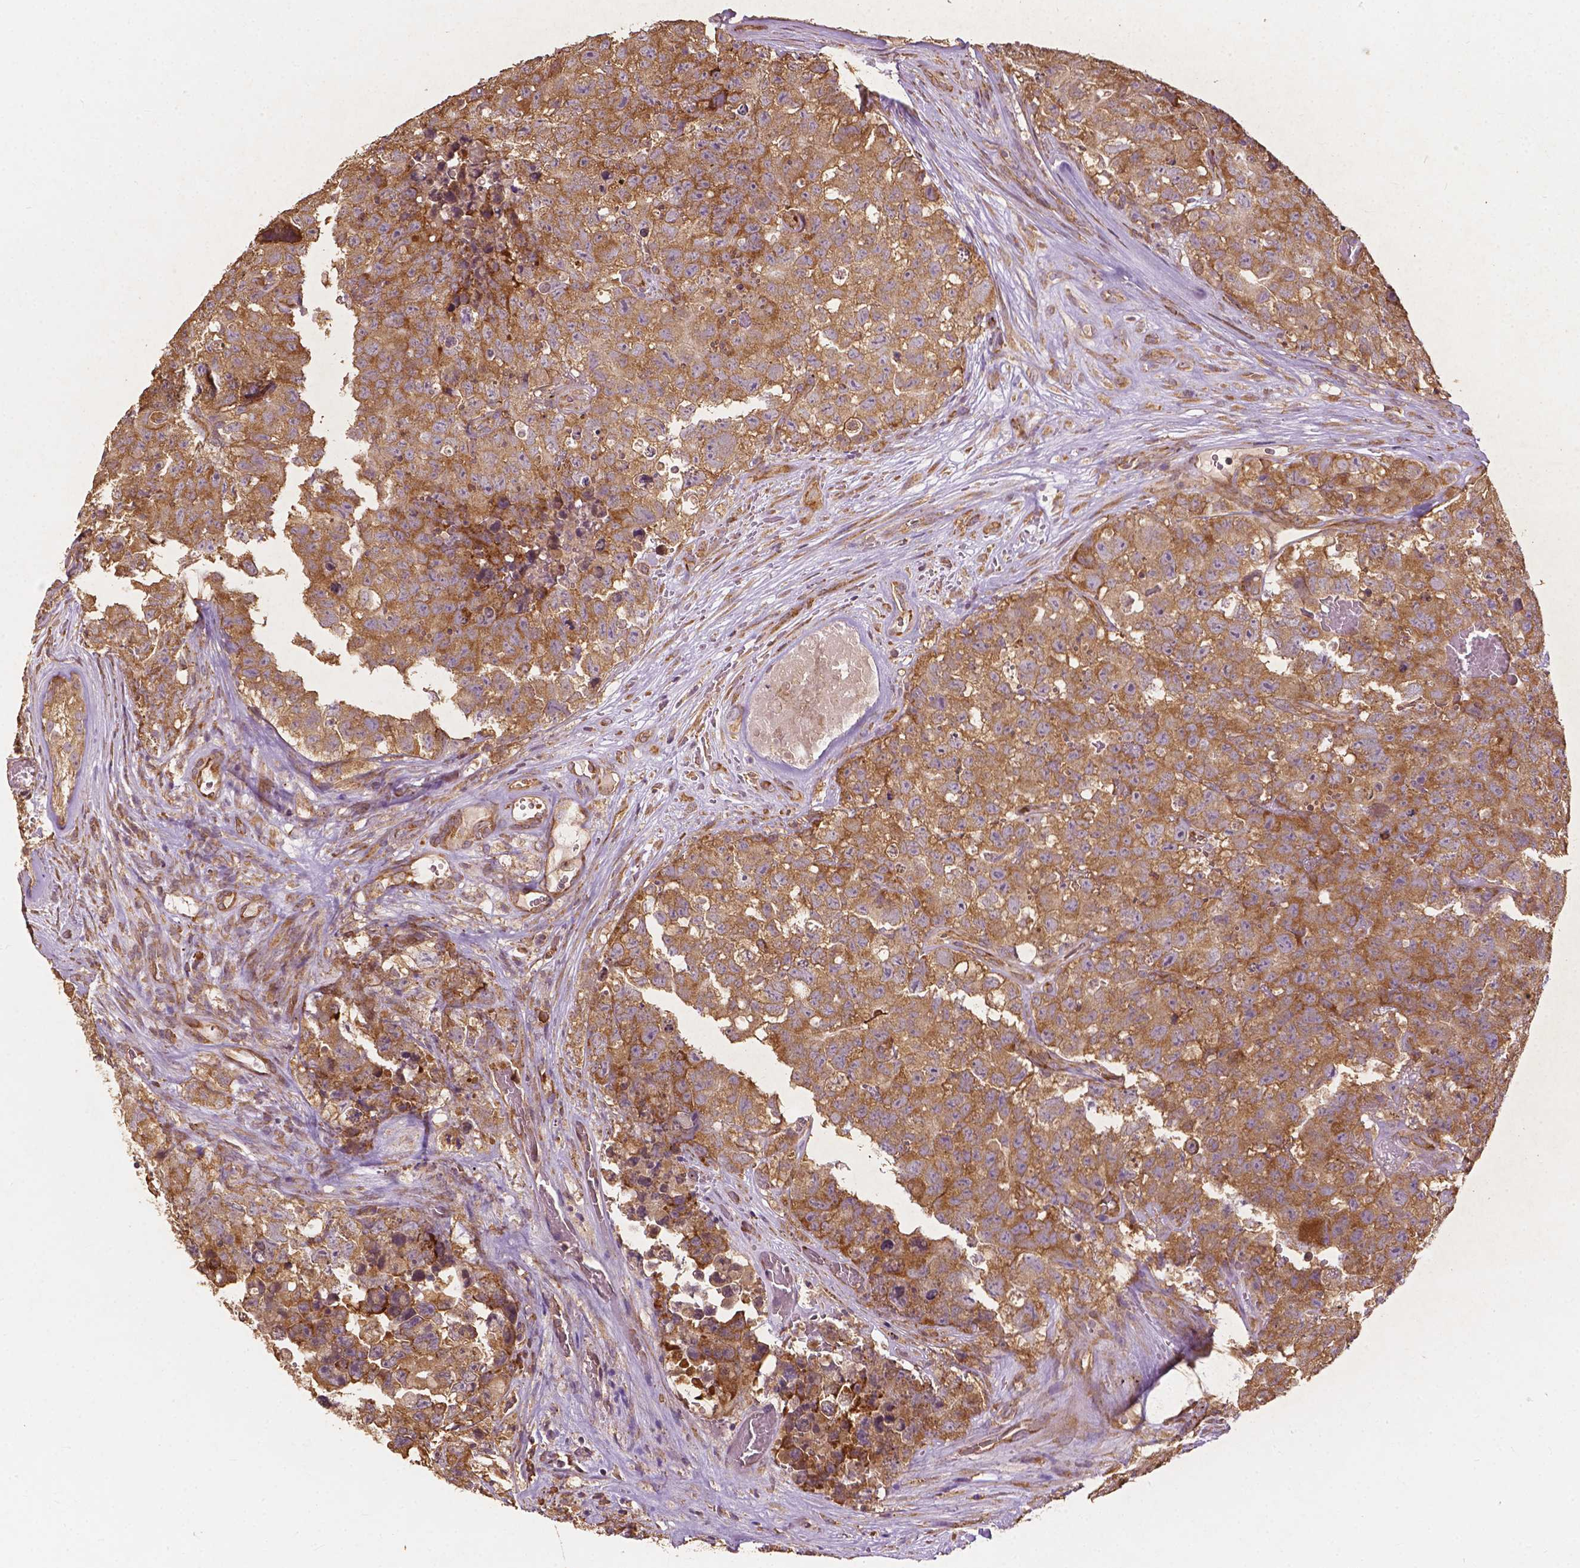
{"staining": {"intensity": "moderate", "quantity": ">75%", "location": "cytoplasmic/membranous"}, "tissue": "testis cancer", "cell_type": "Tumor cells", "image_type": "cancer", "snomed": [{"axis": "morphology", "description": "Carcinoma, Embryonal, NOS"}, {"axis": "topography", "description": "Testis"}], "caption": "Immunohistochemistry (IHC) image of neoplastic tissue: human testis embryonal carcinoma stained using immunohistochemistry (IHC) displays medium levels of moderate protein expression localized specifically in the cytoplasmic/membranous of tumor cells, appearing as a cytoplasmic/membranous brown color.", "gene": "G3BP1", "patient": {"sex": "male", "age": 18}}